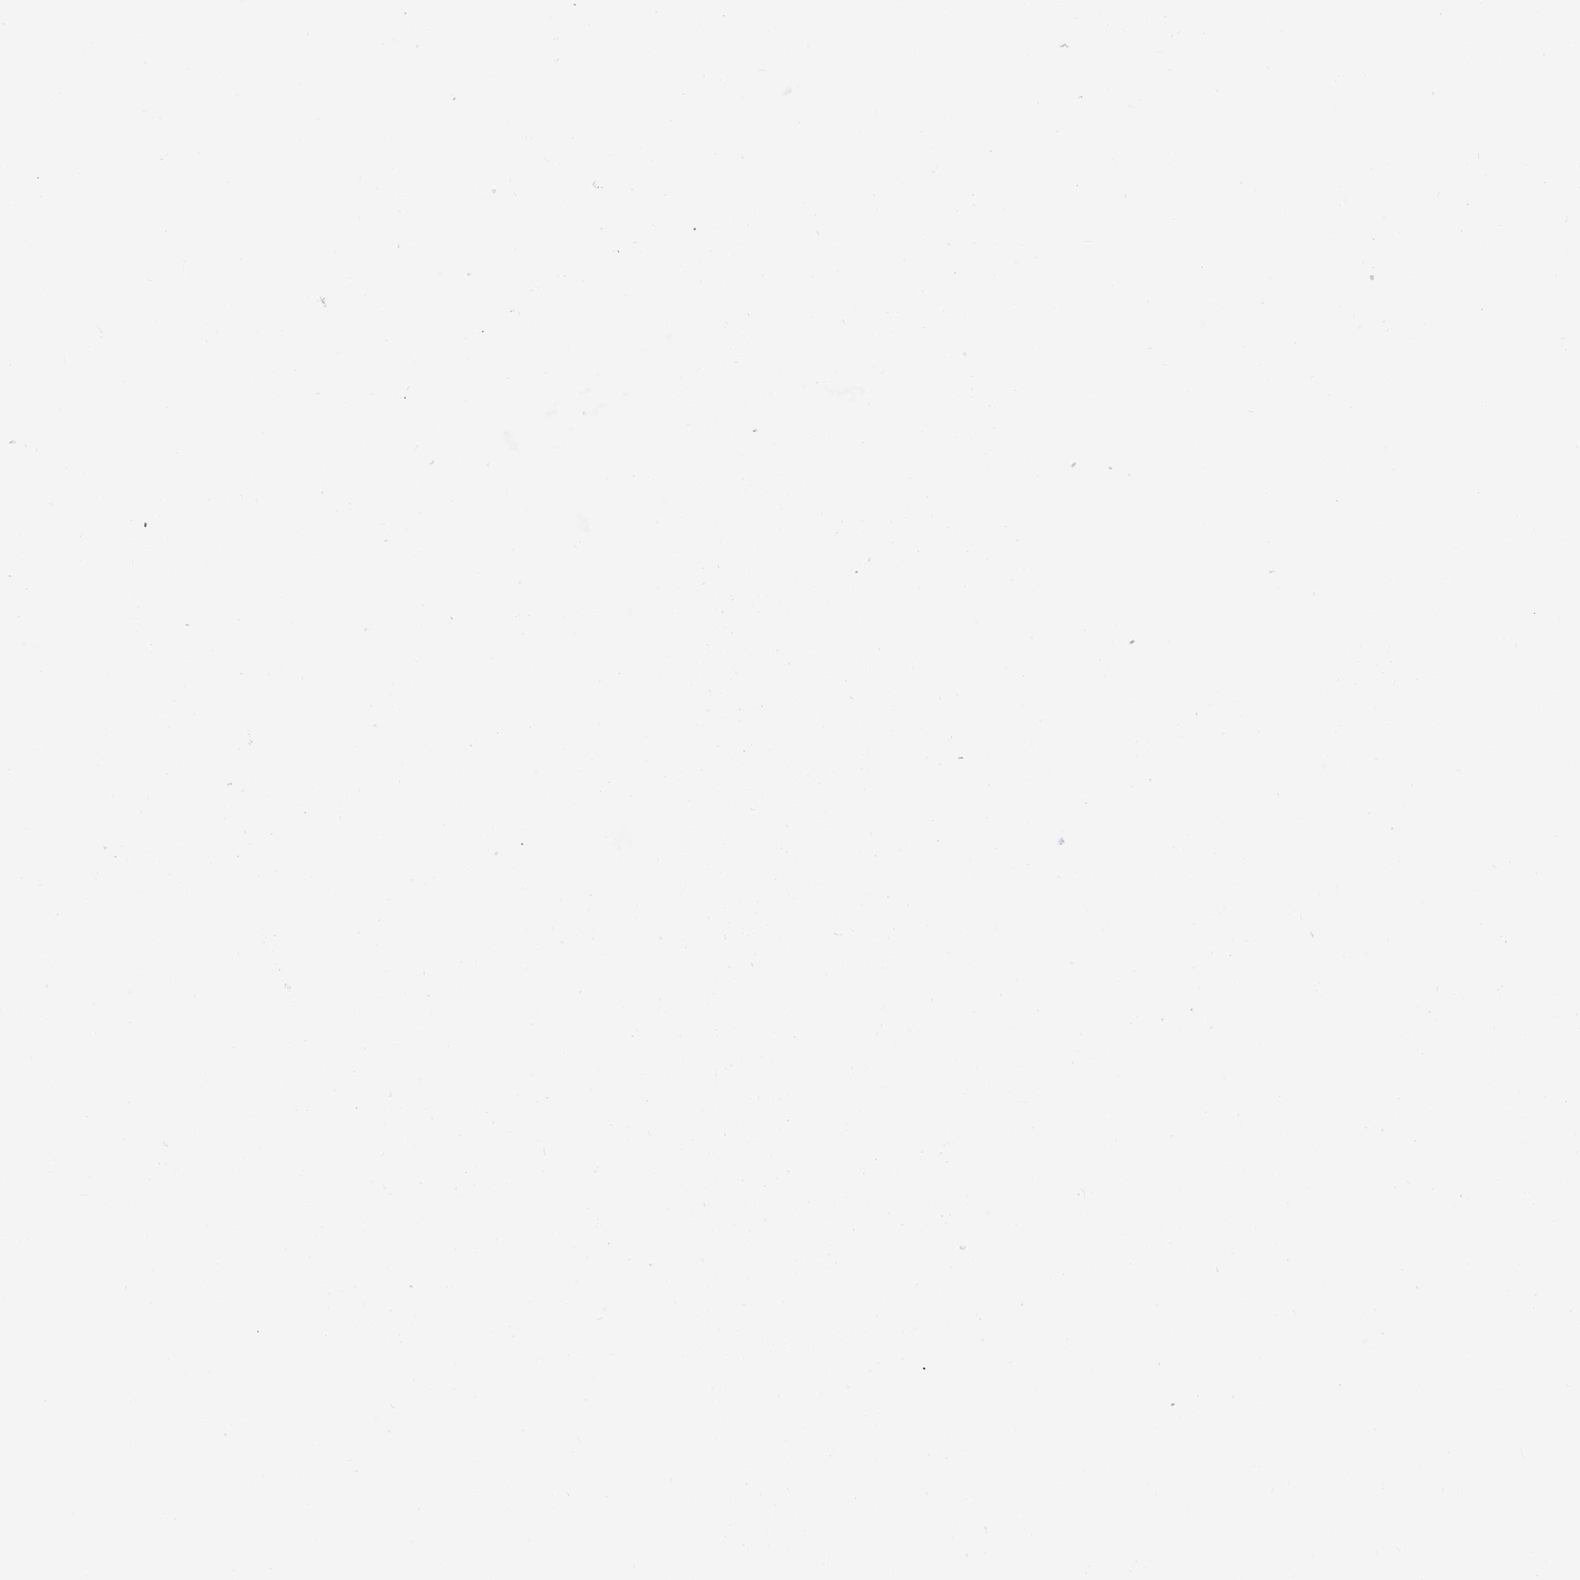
{"staining": {"intensity": "strong", "quantity": "25%-75%", "location": "cytoplasmic/membranous"}, "tissue": "liver cancer", "cell_type": "Tumor cells", "image_type": "cancer", "snomed": [{"axis": "morphology", "description": "Carcinoma, Hepatocellular, NOS"}, {"axis": "topography", "description": "Liver"}], "caption": "Hepatocellular carcinoma (liver) was stained to show a protein in brown. There is high levels of strong cytoplasmic/membranous staining in about 25%-75% of tumor cells.", "gene": "ASPH", "patient": {"sex": "female", "age": 58}}